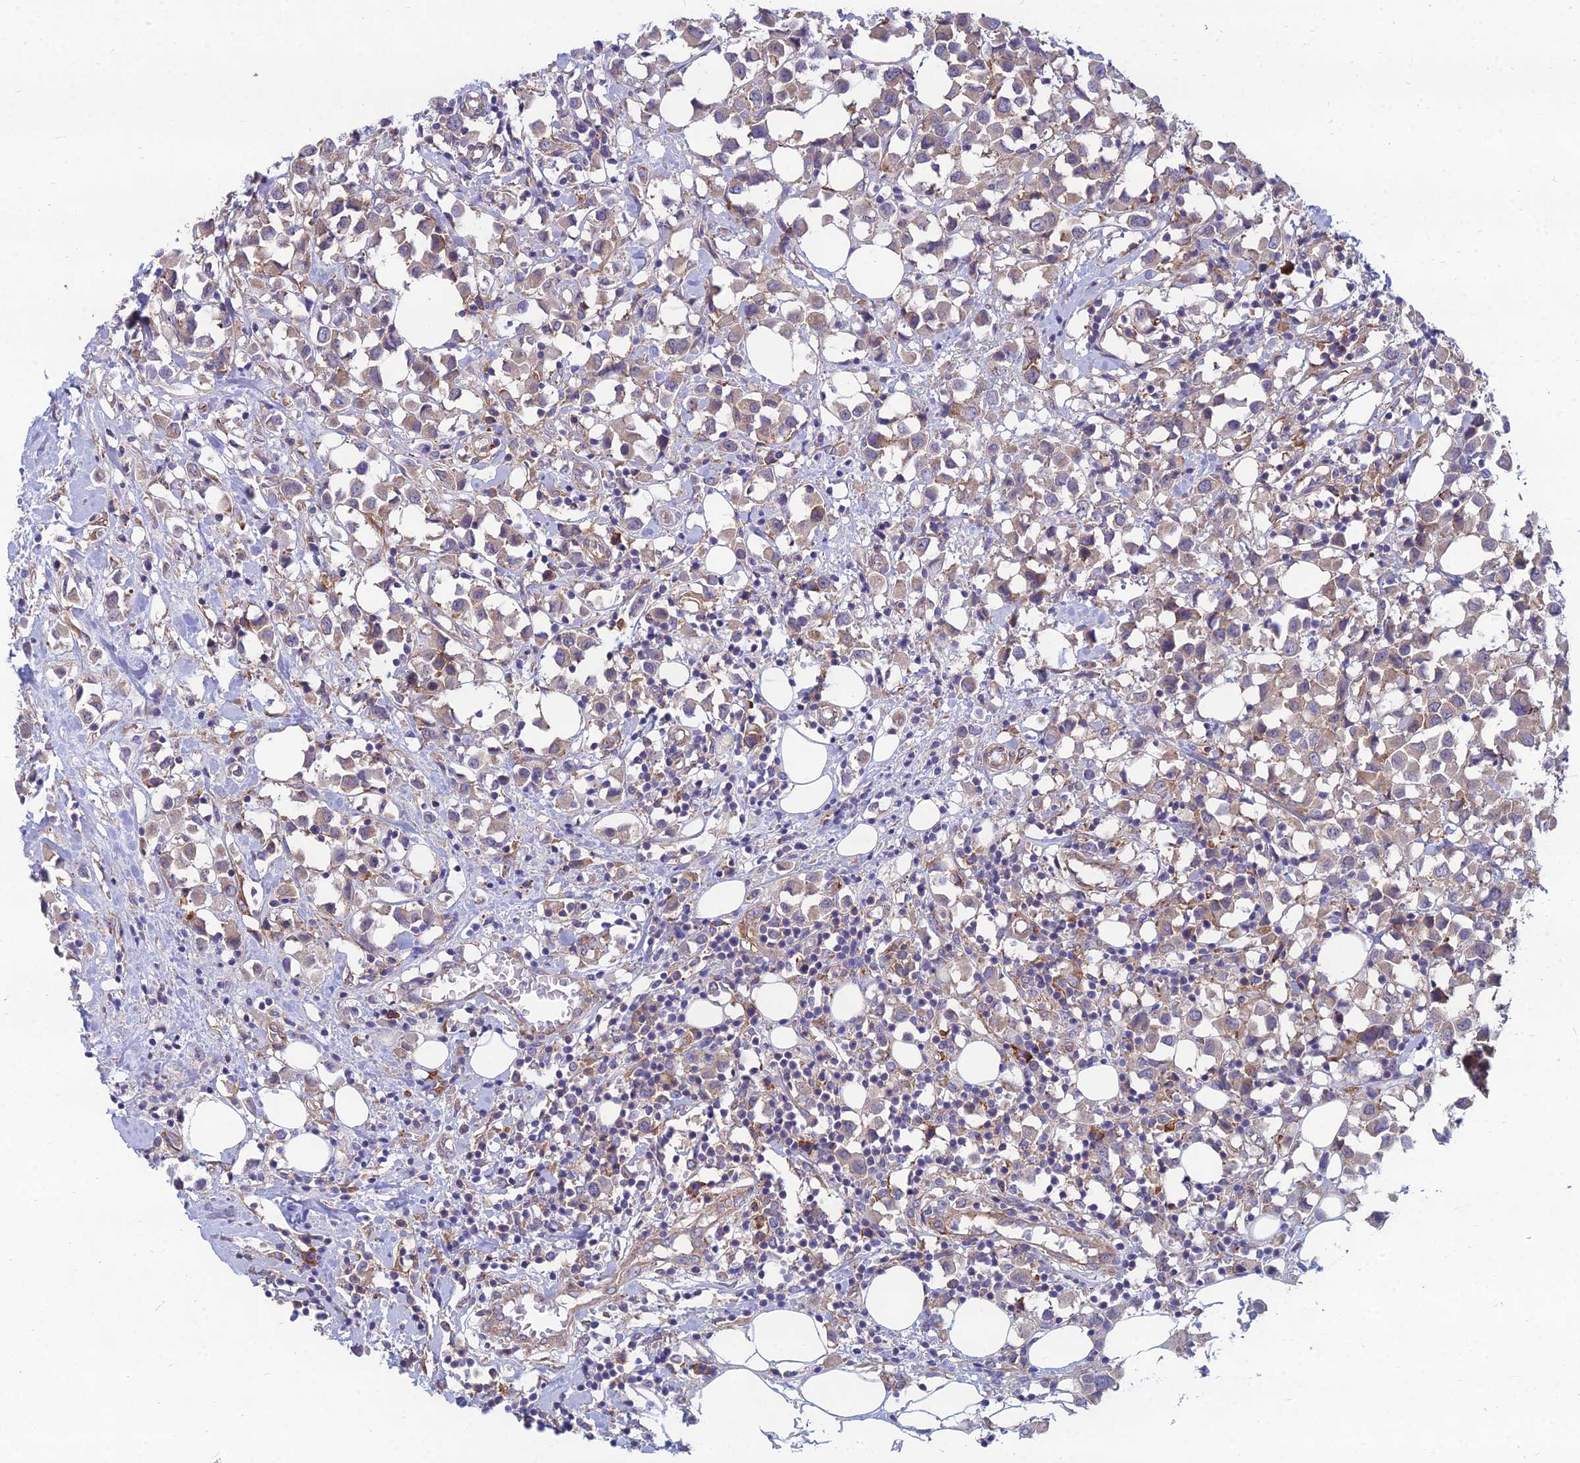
{"staining": {"intensity": "weak", "quantity": ">75%", "location": "cytoplasmic/membranous"}, "tissue": "breast cancer", "cell_type": "Tumor cells", "image_type": "cancer", "snomed": [{"axis": "morphology", "description": "Duct carcinoma"}, {"axis": "topography", "description": "Breast"}], "caption": "Breast infiltrating ductal carcinoma stained for a protein (brown) displays weak cytoplasmic/membranous positive positivity in about >75% of tumor cells.", "gene": "TXLNA", "patient": {"sex": "female", "age": 61}}